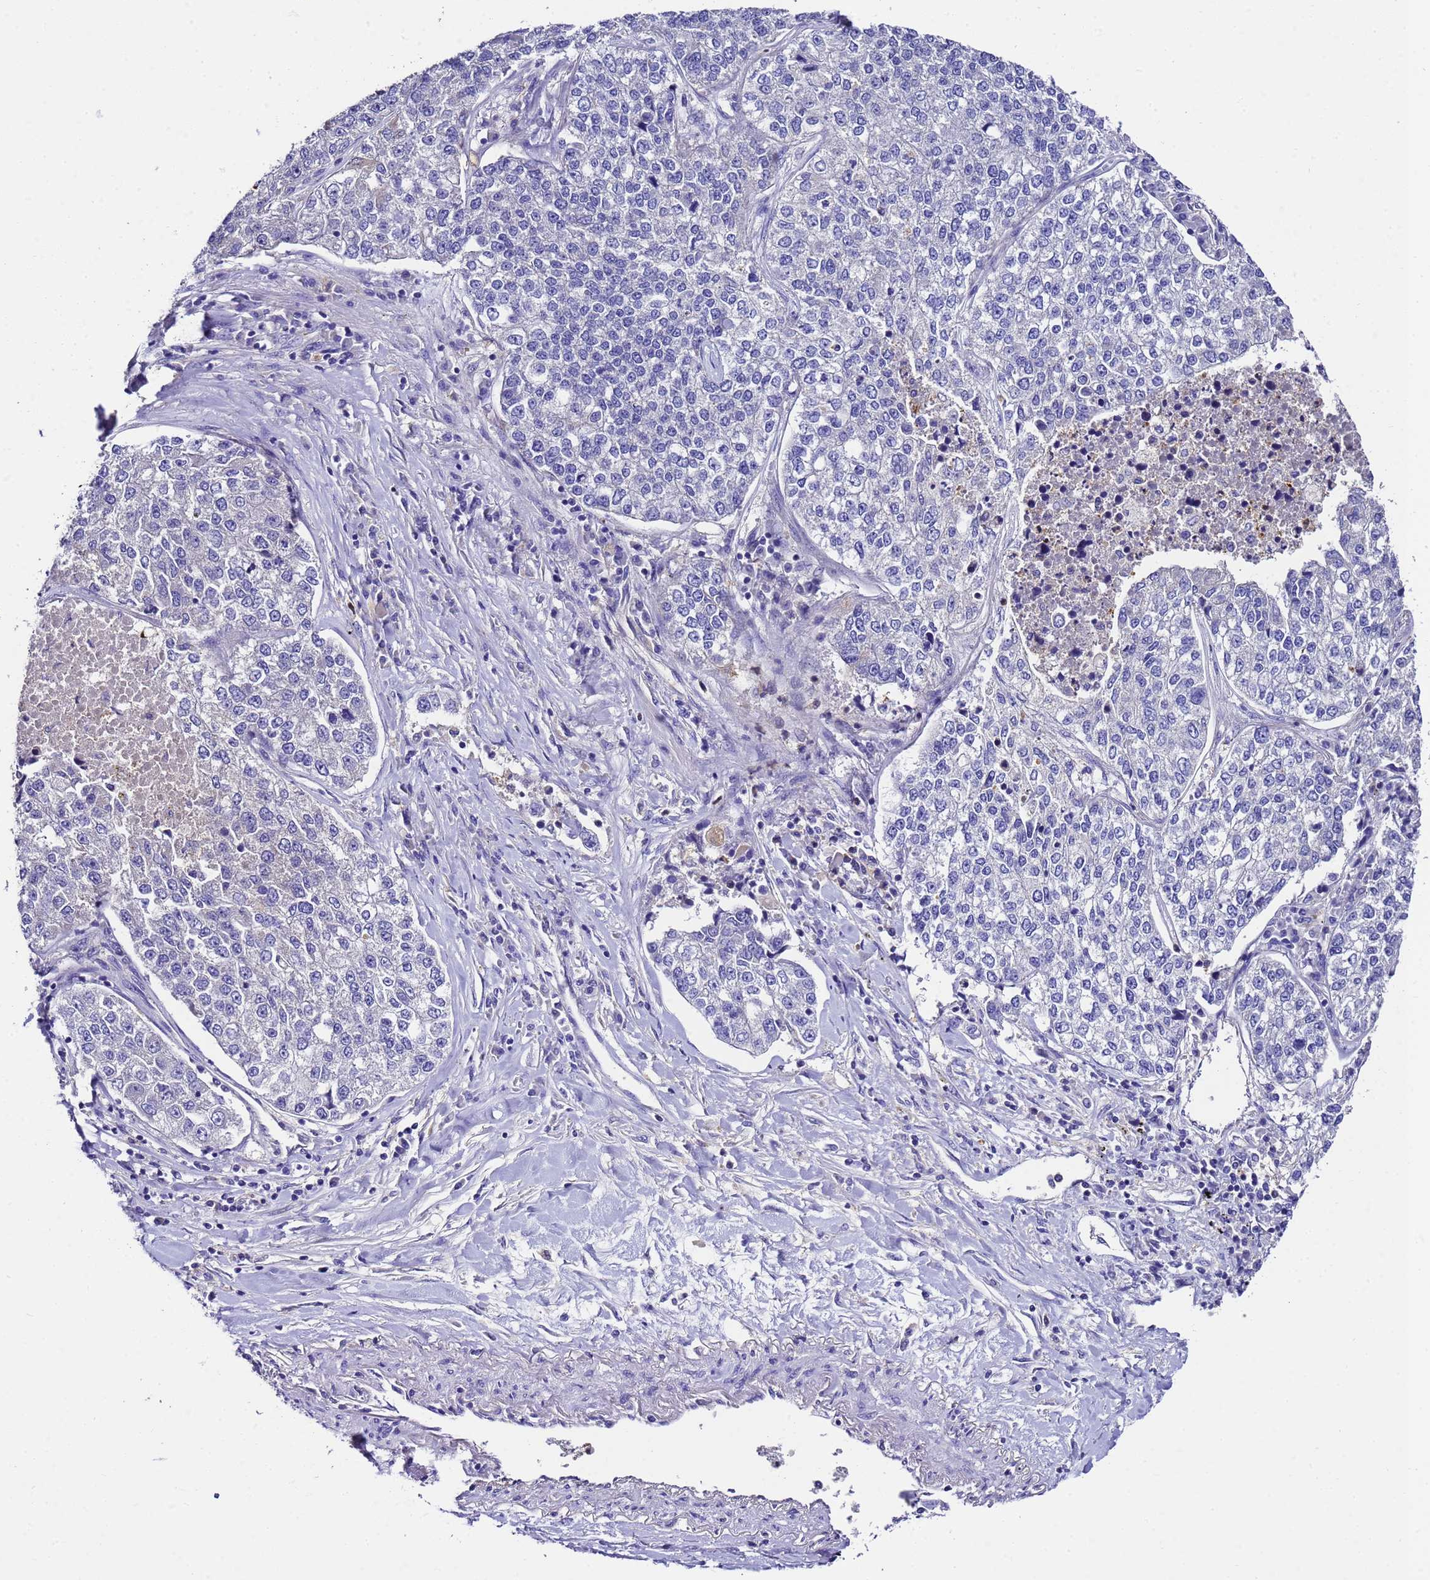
{"staining": {"intensity": "negative", "quantity": "none", "location": "none"}, "tissue": "lung cancer", "cell_type": "Tumor cells", "image_type": "cancer", "snomed": [{"axis": "morphology", "description": "Adenocarcinoma, NOS"}, {"axis": "topography", "description": "Lung"}], "caption": "Tumor cells show no significant staining in lung cancer. Brightfield microscopy of IHC stained with DAB (brown) and hematoxylin (blue), captured at high magnification.", "gene": "UGT2A1", "patient": {"sex": "male", "age": 49}}